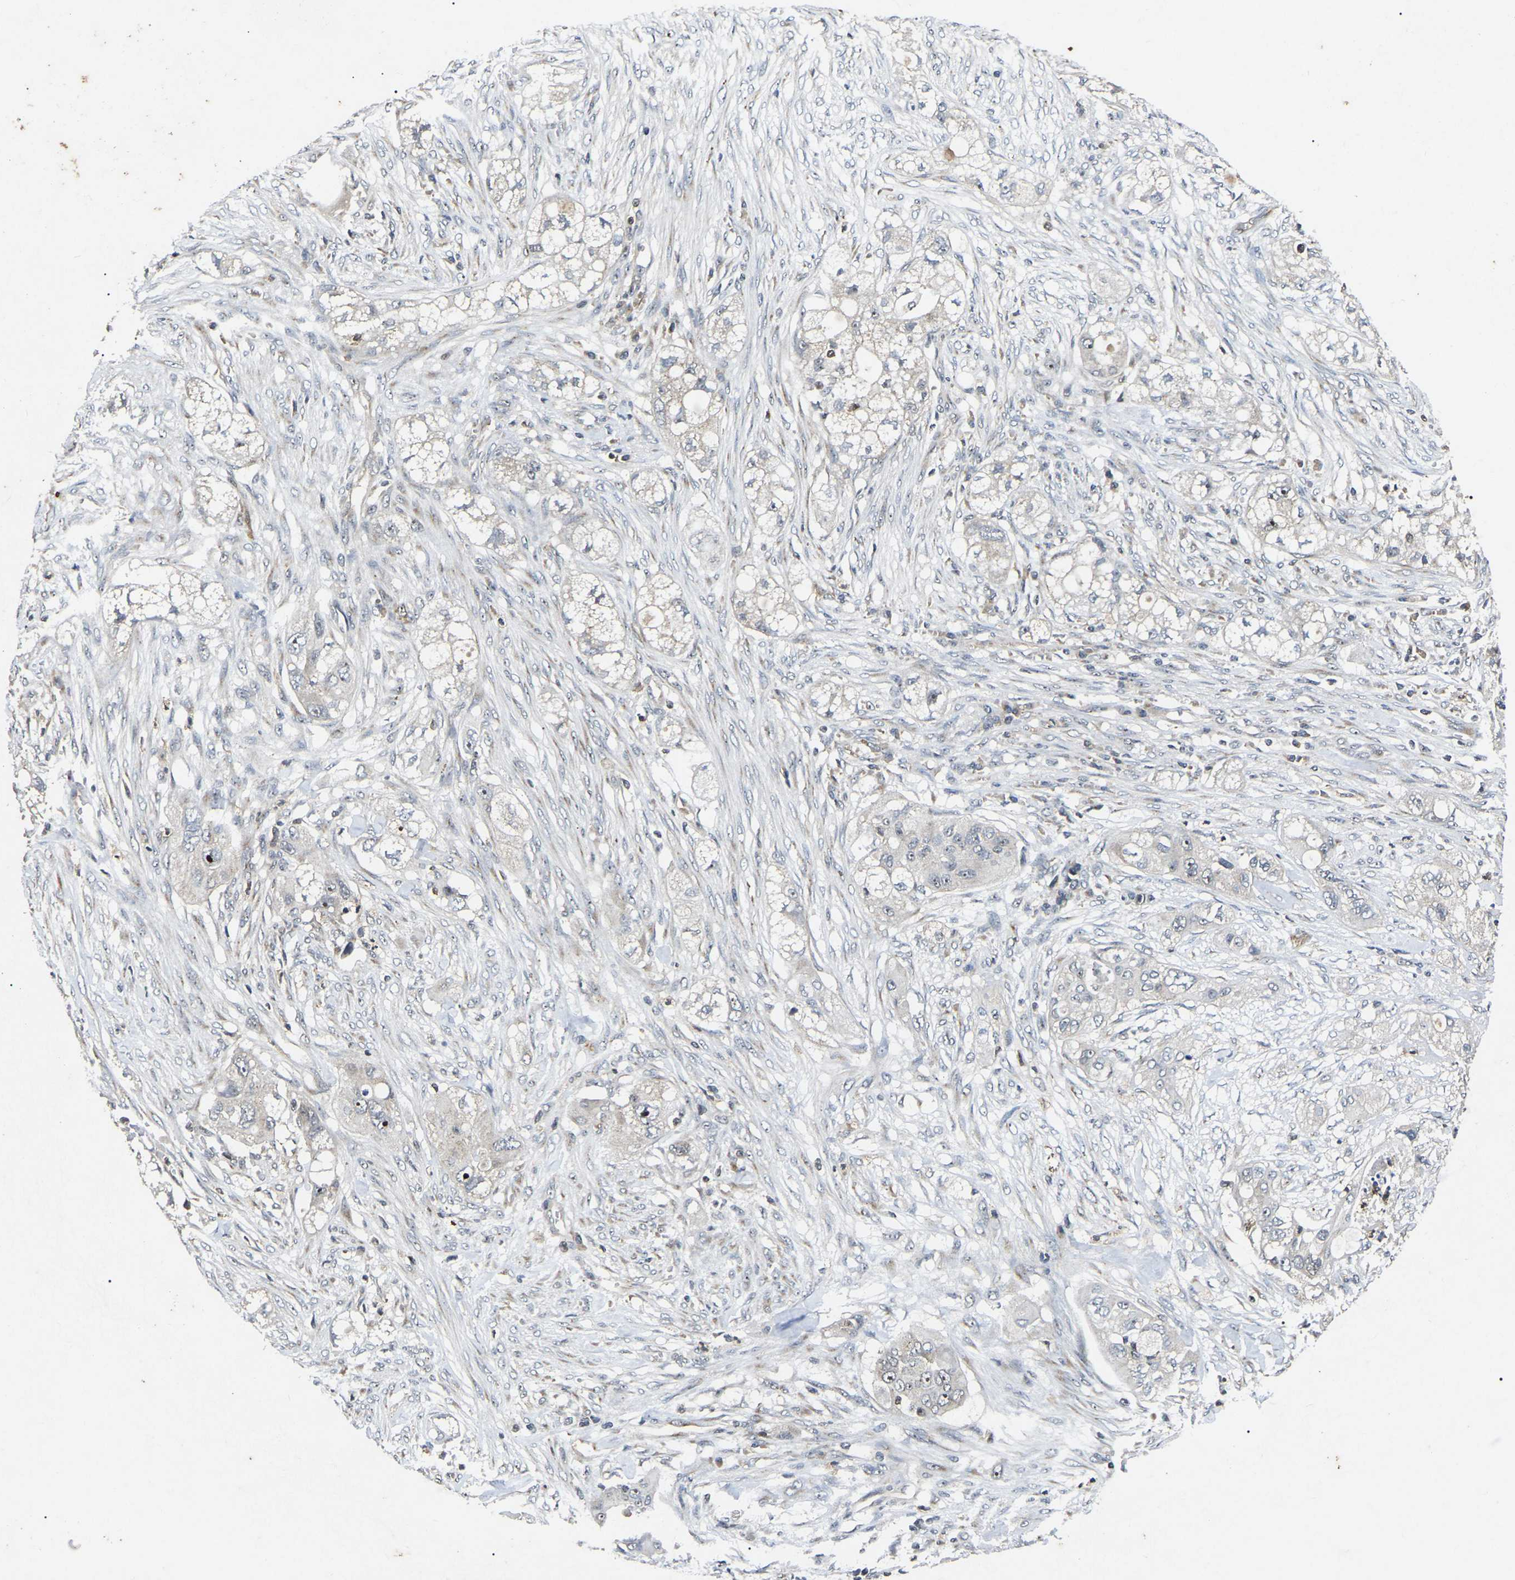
{"staining": {"intensity": "moderate", "quantity": "<25%", "location": "nuclear"}, "tissue": "pancreatic cancer", "cell_type": "Tumor cells", "image_type": "cancer", "snomed": [{"axis": "morphology", "description": "Adenocarcinoma, NOS"}, {"axis": "topography", "description": "Pancreas"}], "caption": "This micrograph demonstrates IHC staining of human pancreatic cancer, with low moderate nuclear positivity in approximately <25% of tumor cells.", "gene": "RBM28", "patient": {"sex": "female", "age": 78}}